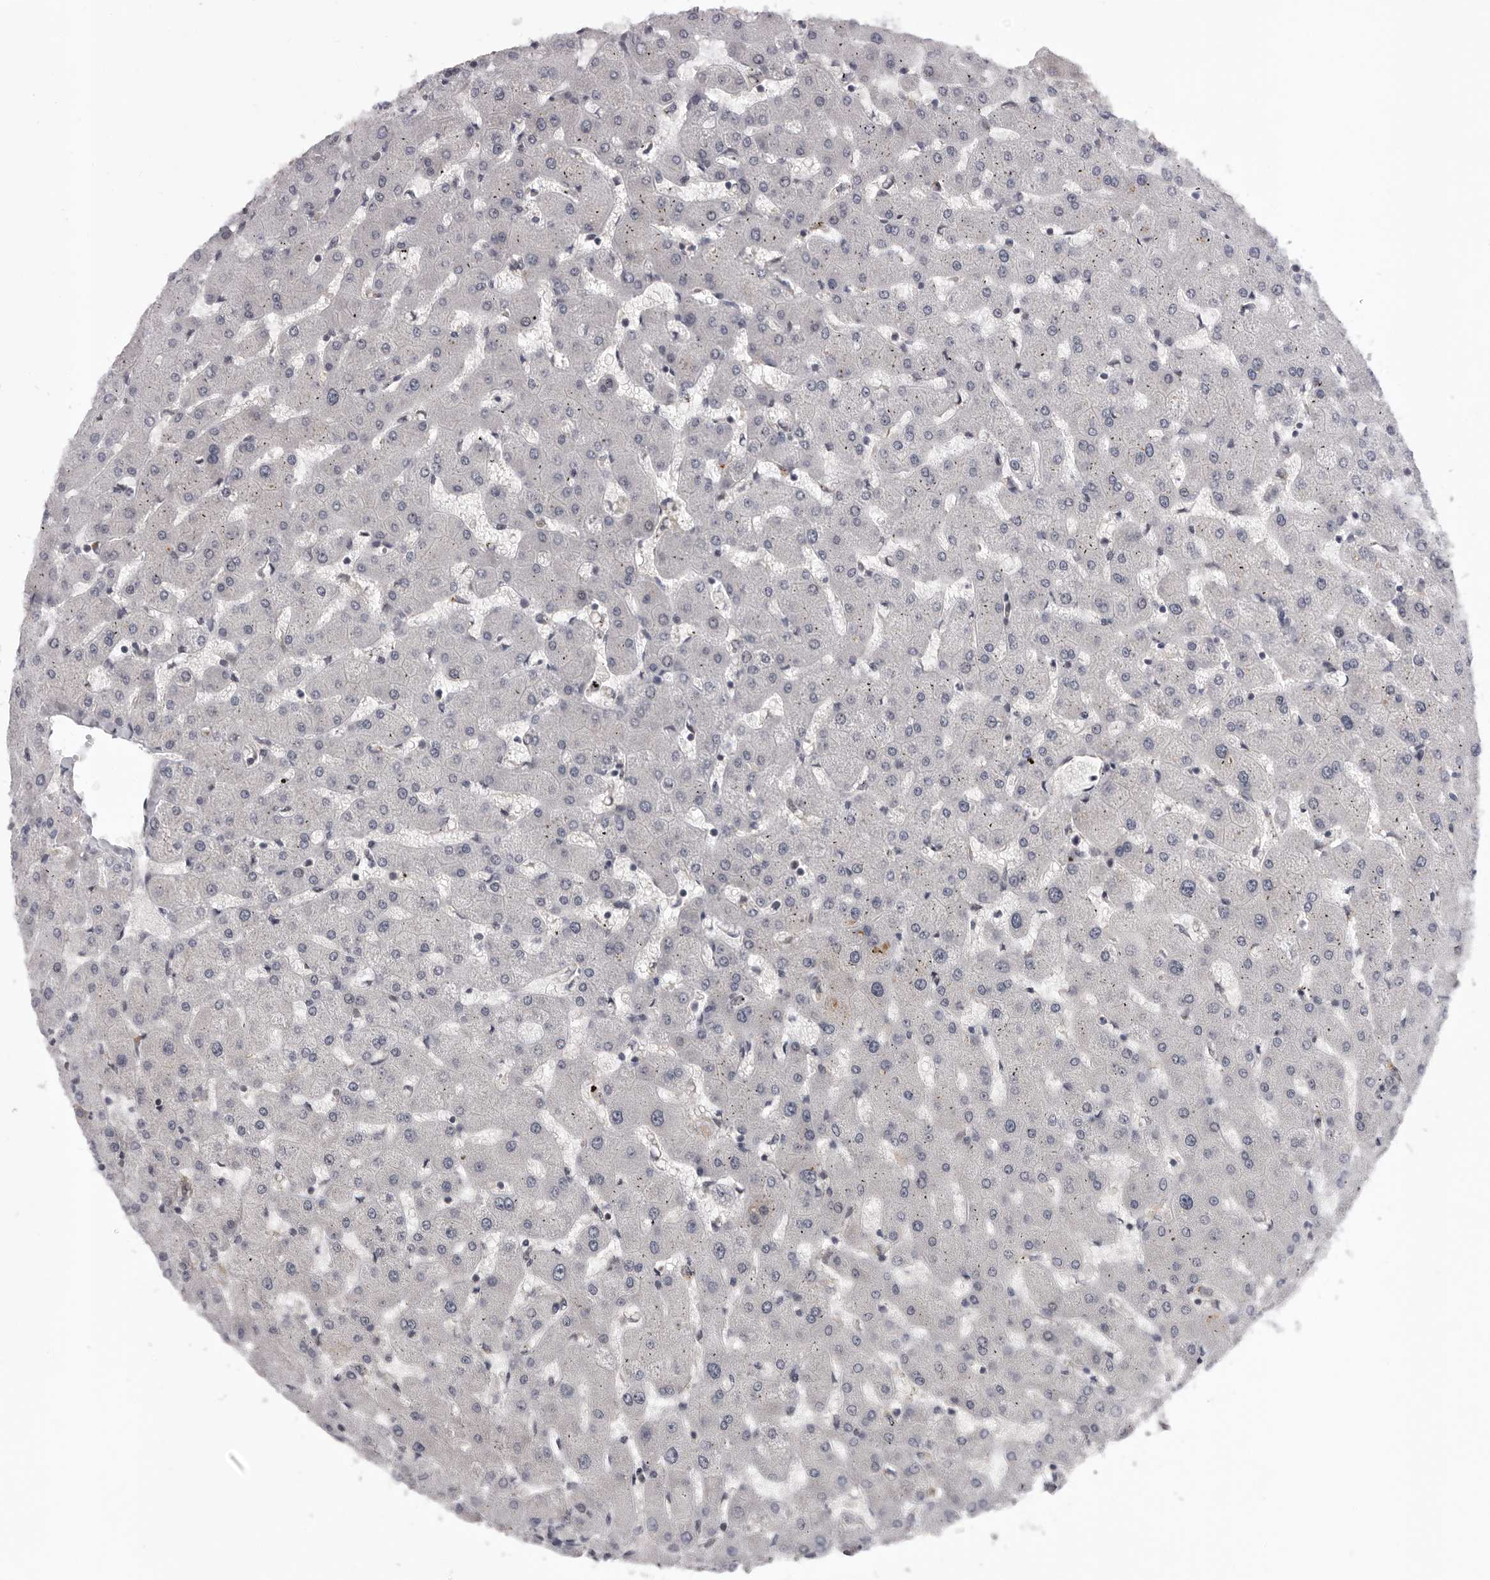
{"staining": {"intensity": "negative", "quantity": "none", "location": "none"}, "tissue": "liver", "cell_type": "Cholangiocytes", "image_type": "normal", "snomed": [{"axis": "morphology", "description": "Normal tissue, NOS"}, {"axis": "topography", "description": "Liver"}], "caption": "DAB immunohistochemical staining of benign liver demonstrates no significant expression in cholangiocytes. (DAB (3,3'-diaminobenzidine) IHC visualized using brightfield microscopy, high magnification).", "gene": "MED8", "patient": {"sex": "female", "age": 63}}